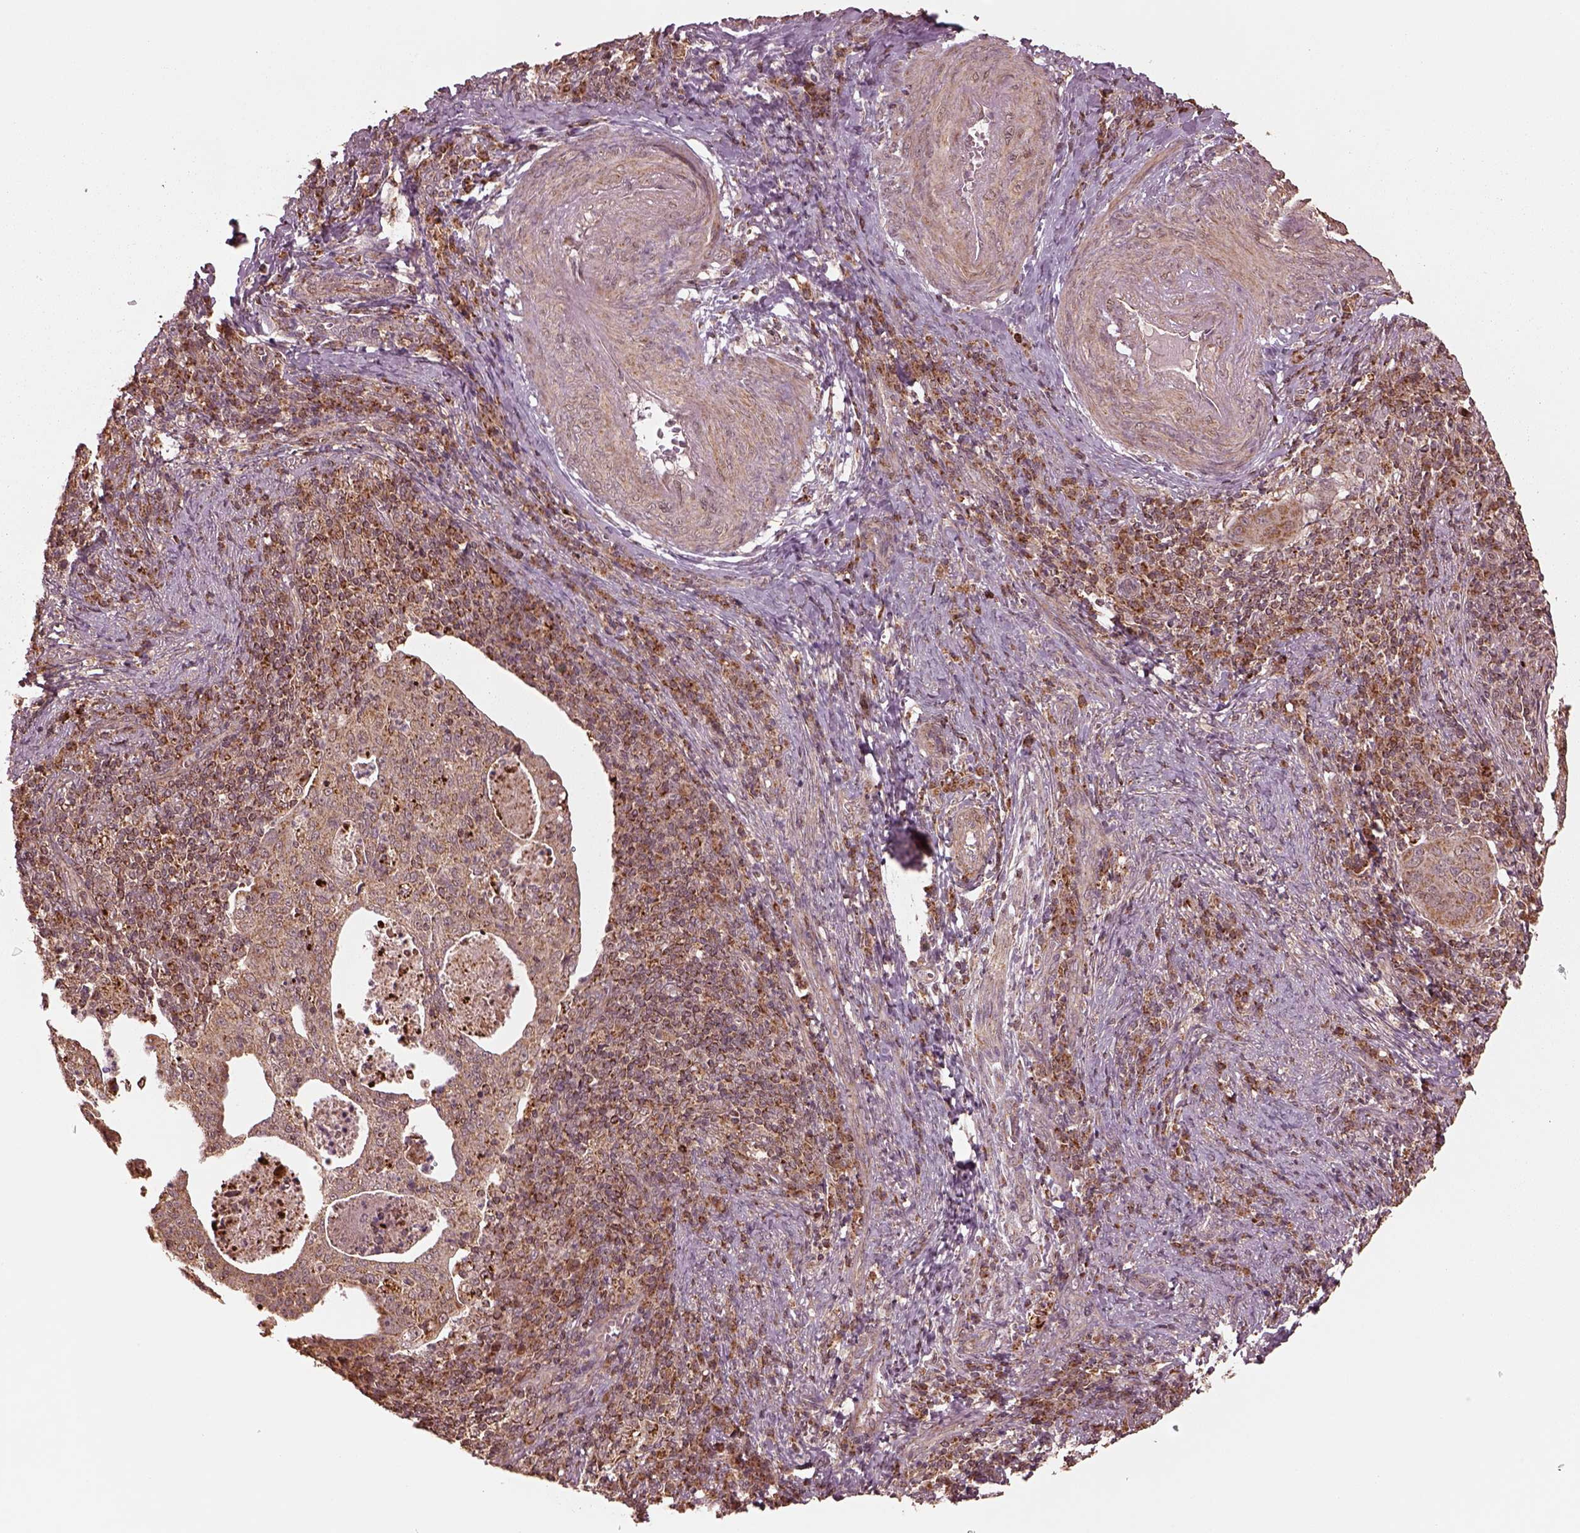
{"staining": {"intensity": "weak", "quantity": ">75%", "location": "cytoplasmic/membranous"}, "tissue": "cervical cancer", "cell_type": "Tumor cells", "image_type": "cancer", "snomed": [{"axis": "morphology", "description": "Squamous cell carcinoma, NOS"}, {"axis": "topography", "description": "Cervix"}], "caption": "Weak cytoplasmic/membranous protein staining is identified in about >75% of tumor cells in cervical cancer (squamous cell carcinoma).", "gene": "SEL1L3", "patient": {"sex": "female", "age": 39}}